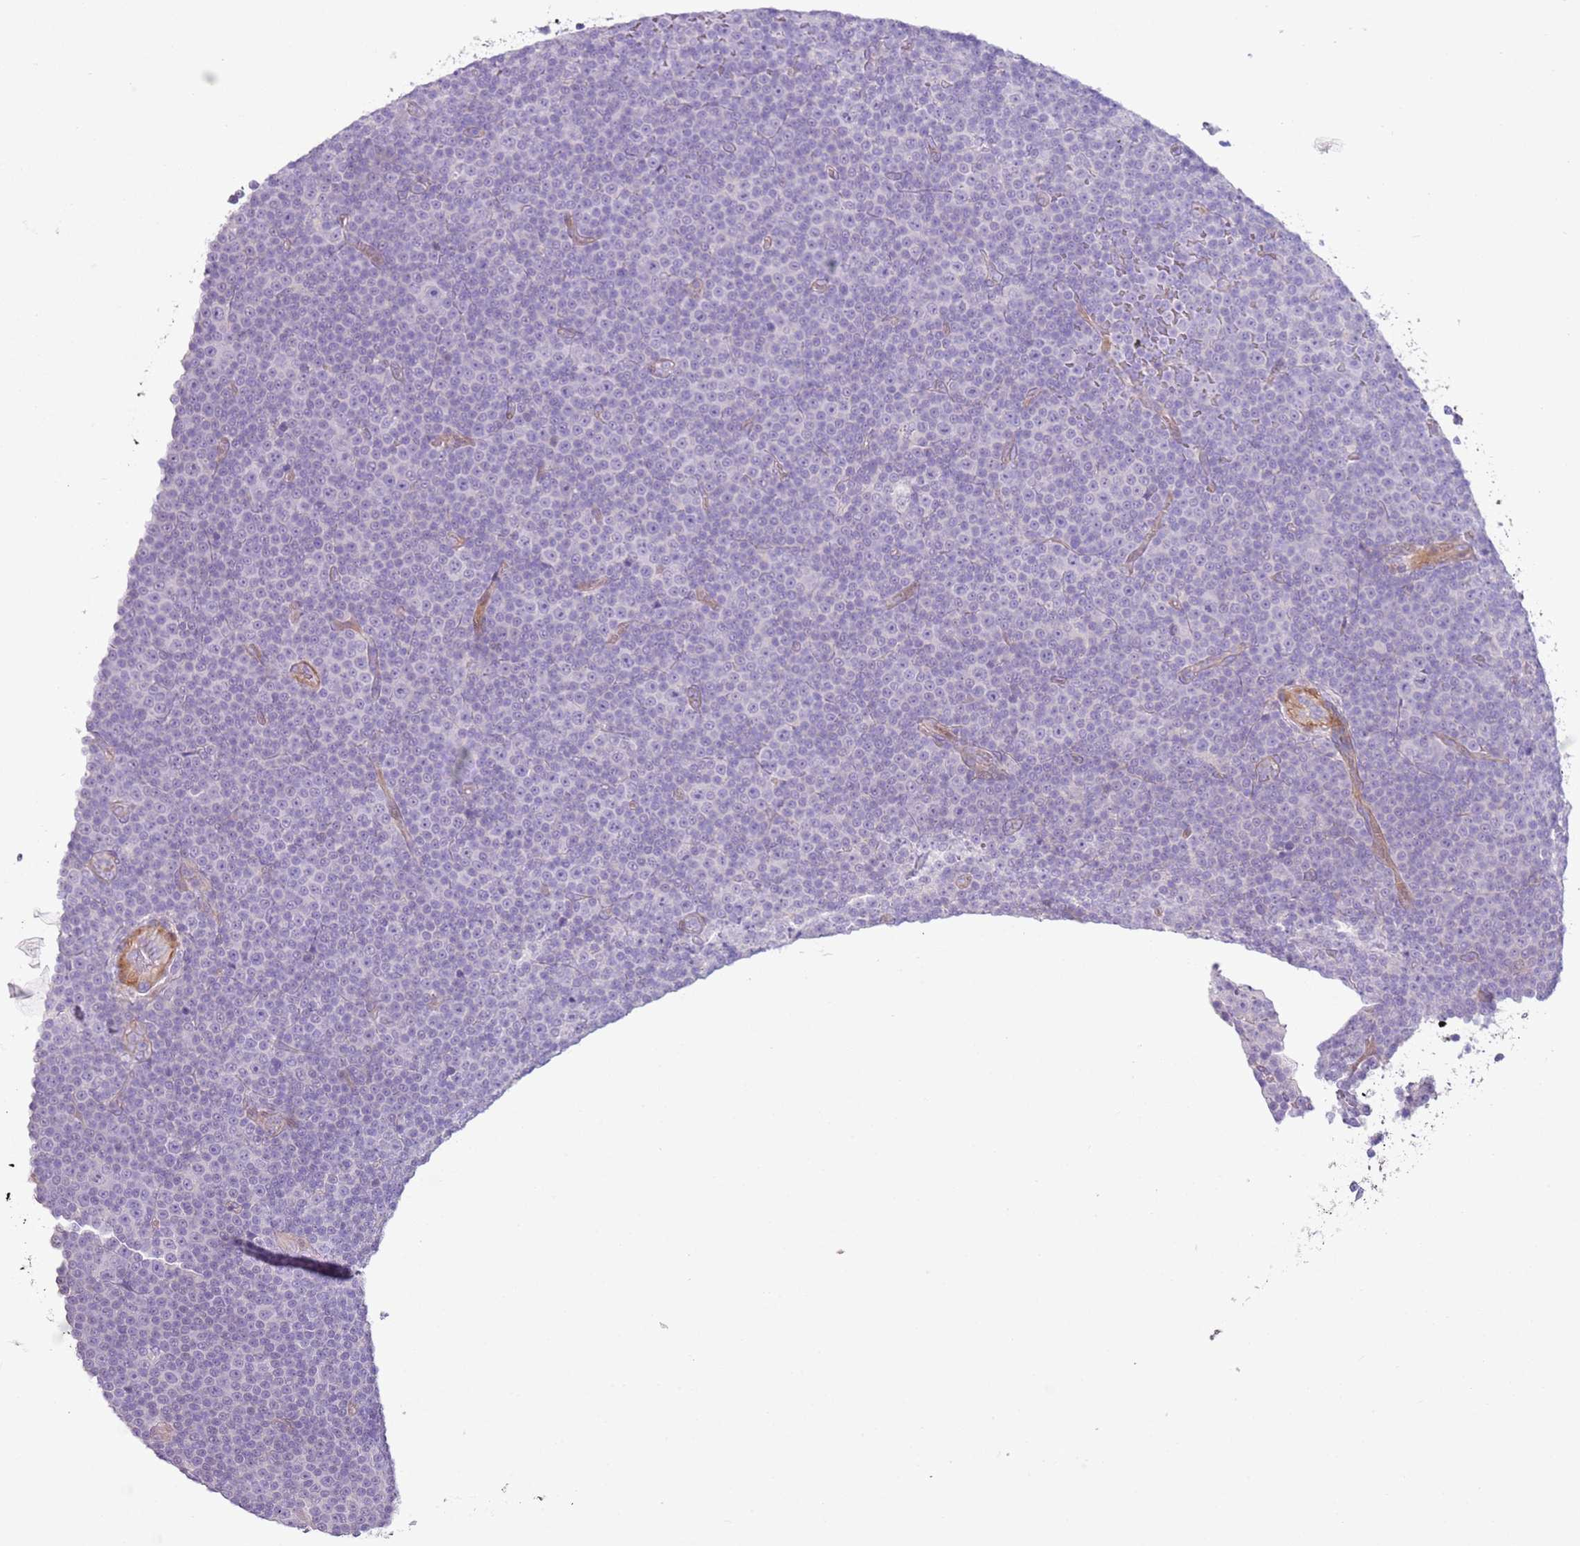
{"staining": {"intensity": "negative", "quantity": "none", "location": "none"}, "tissue": "lymphoma", "cell_type": "Tumor cells", "image_type": "cancer", "snomed": [{"axis": "morphology", "description": "Malignant lymphoma, non-Hodgkin's type, Low grade"}, {"axis": "topography", "description": "Lymph node"}], "caption": "Immunohistochemistry of human low-grade malignant lymphoma, non-Hodgkin's type shows no staining in tumor cells.", "gene": "ZNF239", "patient": {"sex": "female", "age": 67}}